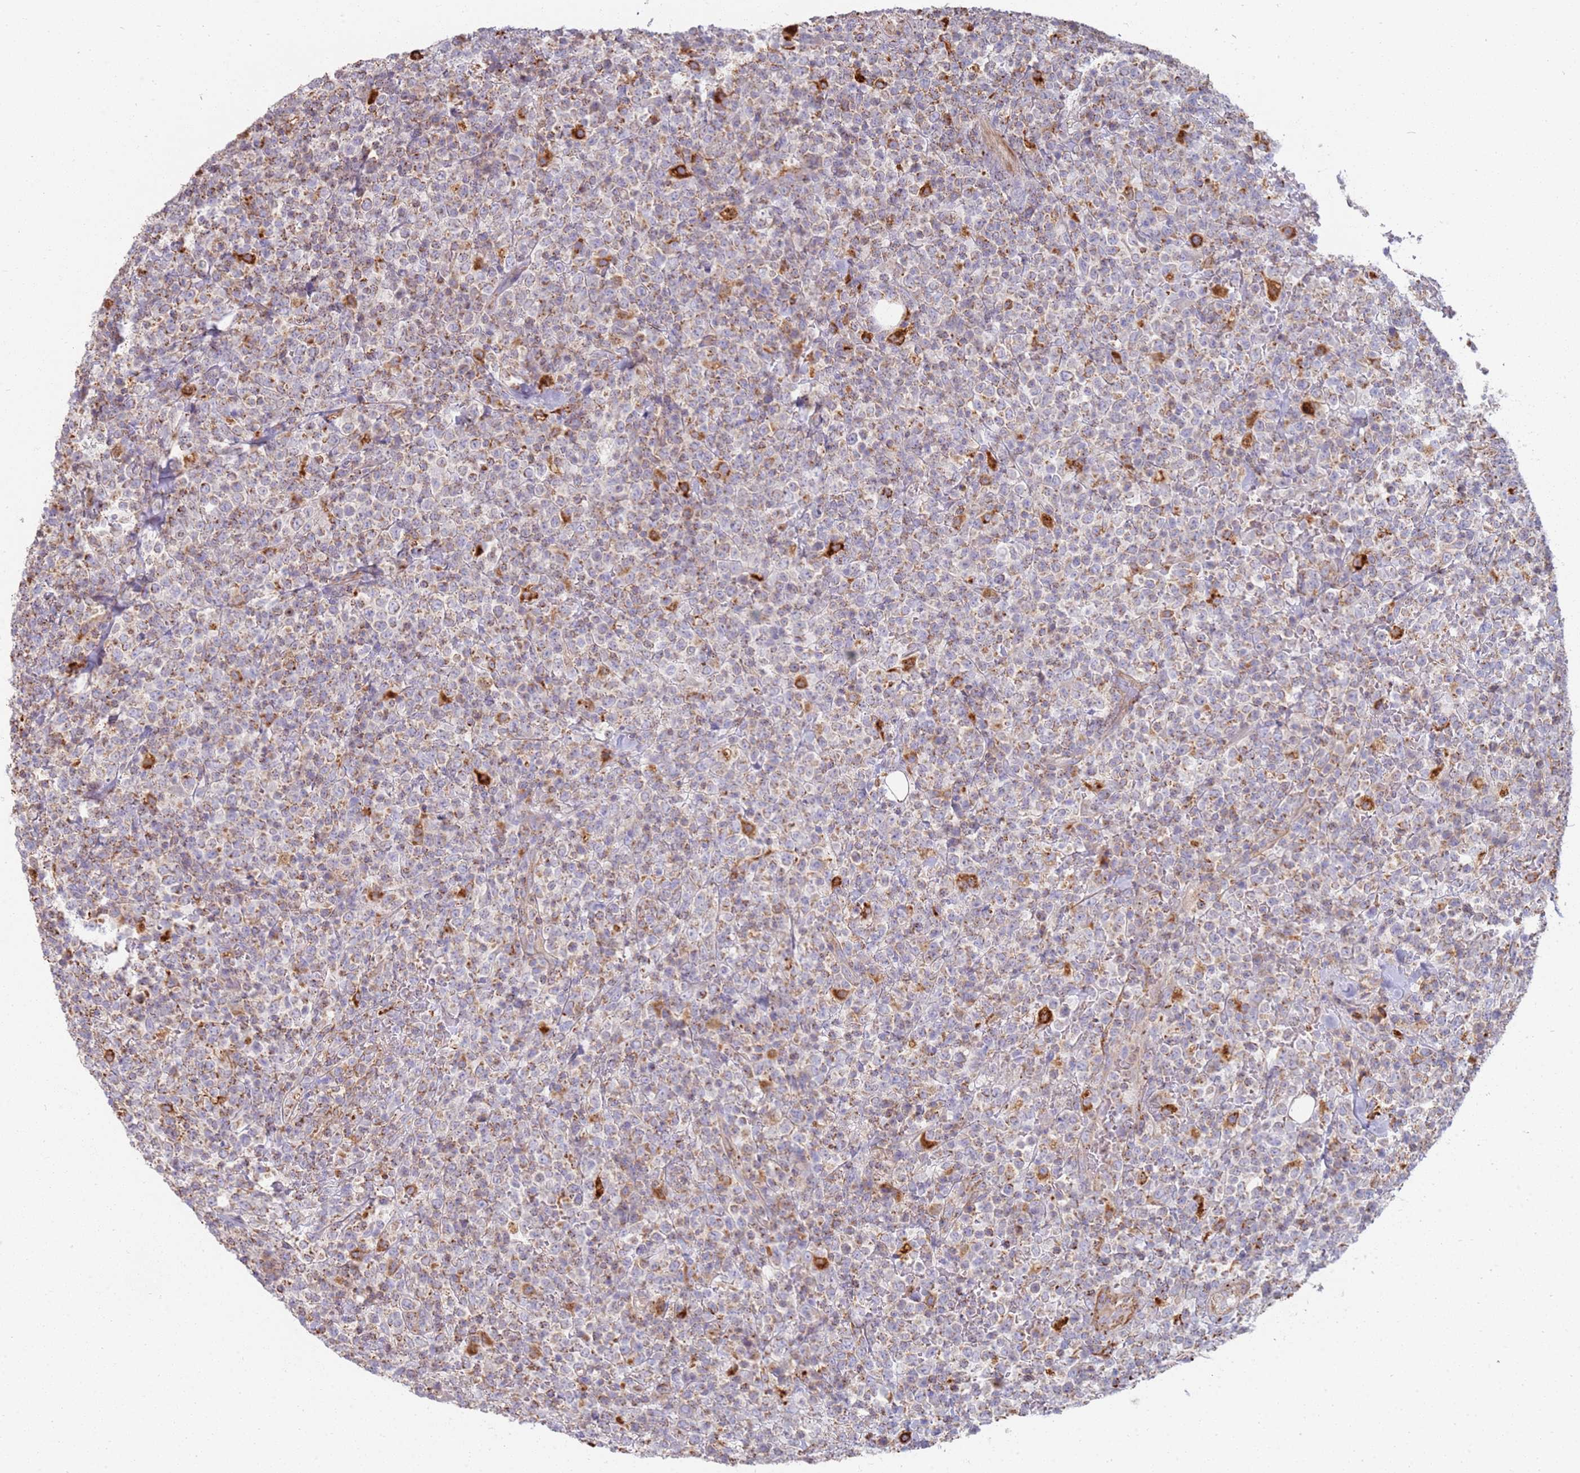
{"staining": {"intensity": "weak", "quantity": "25%-75%", "location": "cytoplasmic/membranous"}, "tissue": "lymphoma", "cell_type": "Tumor cells", "image_type": "cancer", "snomed": [{"axis": "morphology", "description": "Malignant lymphoma, non-Hodgkin's type, High grade"}, {"axis": "topography", "description": "Colon"}], "caption": "DAB (3,3'-diaminobenzidine) immunohistochemical staining of human lymphoma displays weak cytoplasmic/membranous protein expression in about 25%-75% of tumor cells. The staining was performed using DAB to visualize the protein expression in brown, while the nuclei were stained in blue with hematoxylin (Magnification: 20x).", "gene": "TMEM229B", "patient": {"sex": "female", "age": 53}}